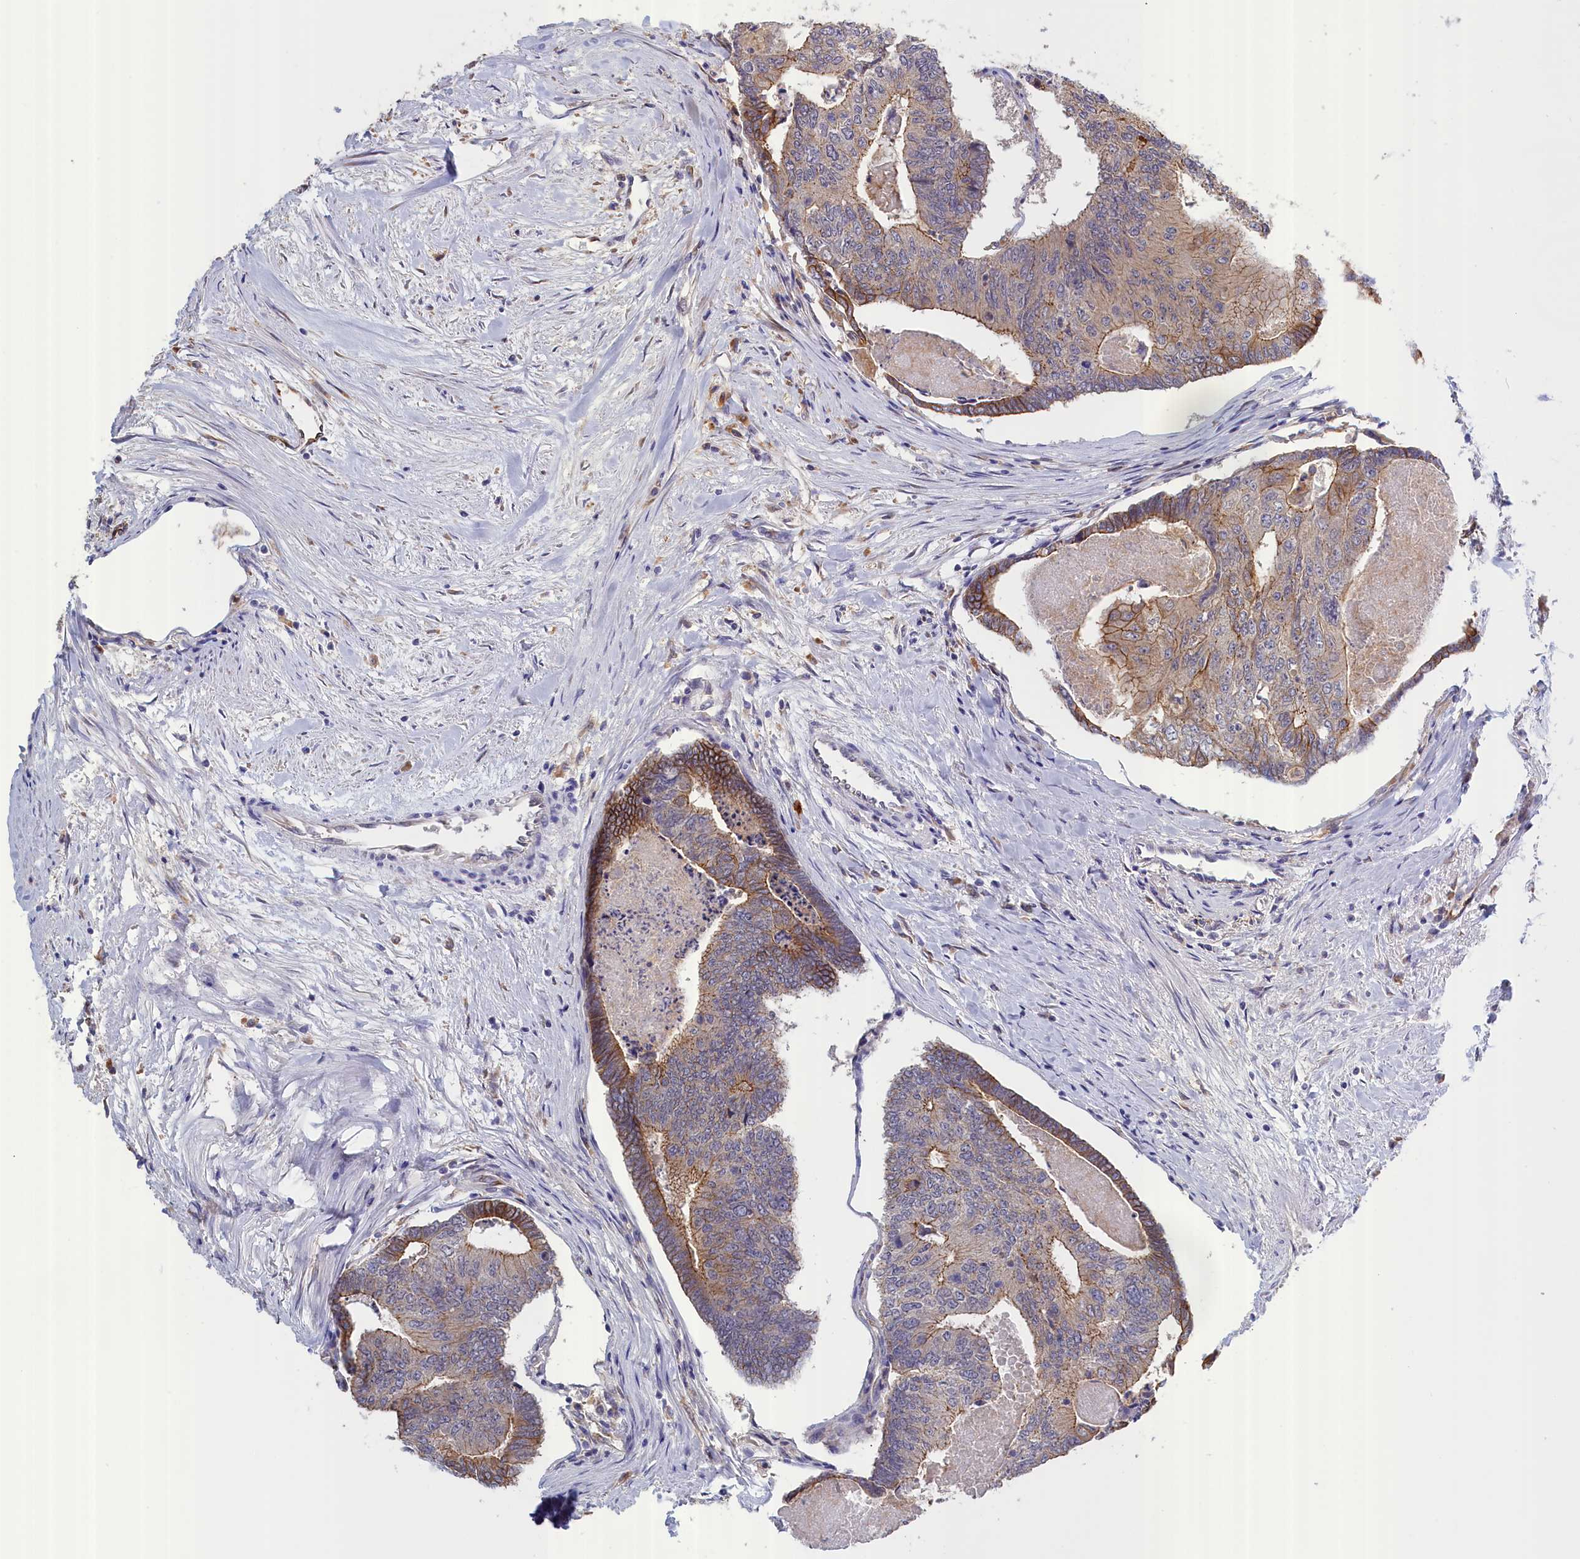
{"staining": {"intensity": "moderate", "quantity": "25%-75%", "location": "cytoplasmic/membranous"}, "tissue": "colorectal cancer", "cell_type": "Tumor cells", "image_type": "cancer", "snomed": [{"axis": "morphology", "description": "Adenocarcinoma, NOS"}, {"axis": "topography", "description": "Colon"}], "caption": "This micrograph reveals immunohistochemistry staining of human colorectal cancer (adenocarcinoma), with medium moderate cytoplasmic/membranous positivity in approximately 25%-75% of tumor cells.", "gene": "COL19A1", "patient": {"sex": "female", "age": 67}}